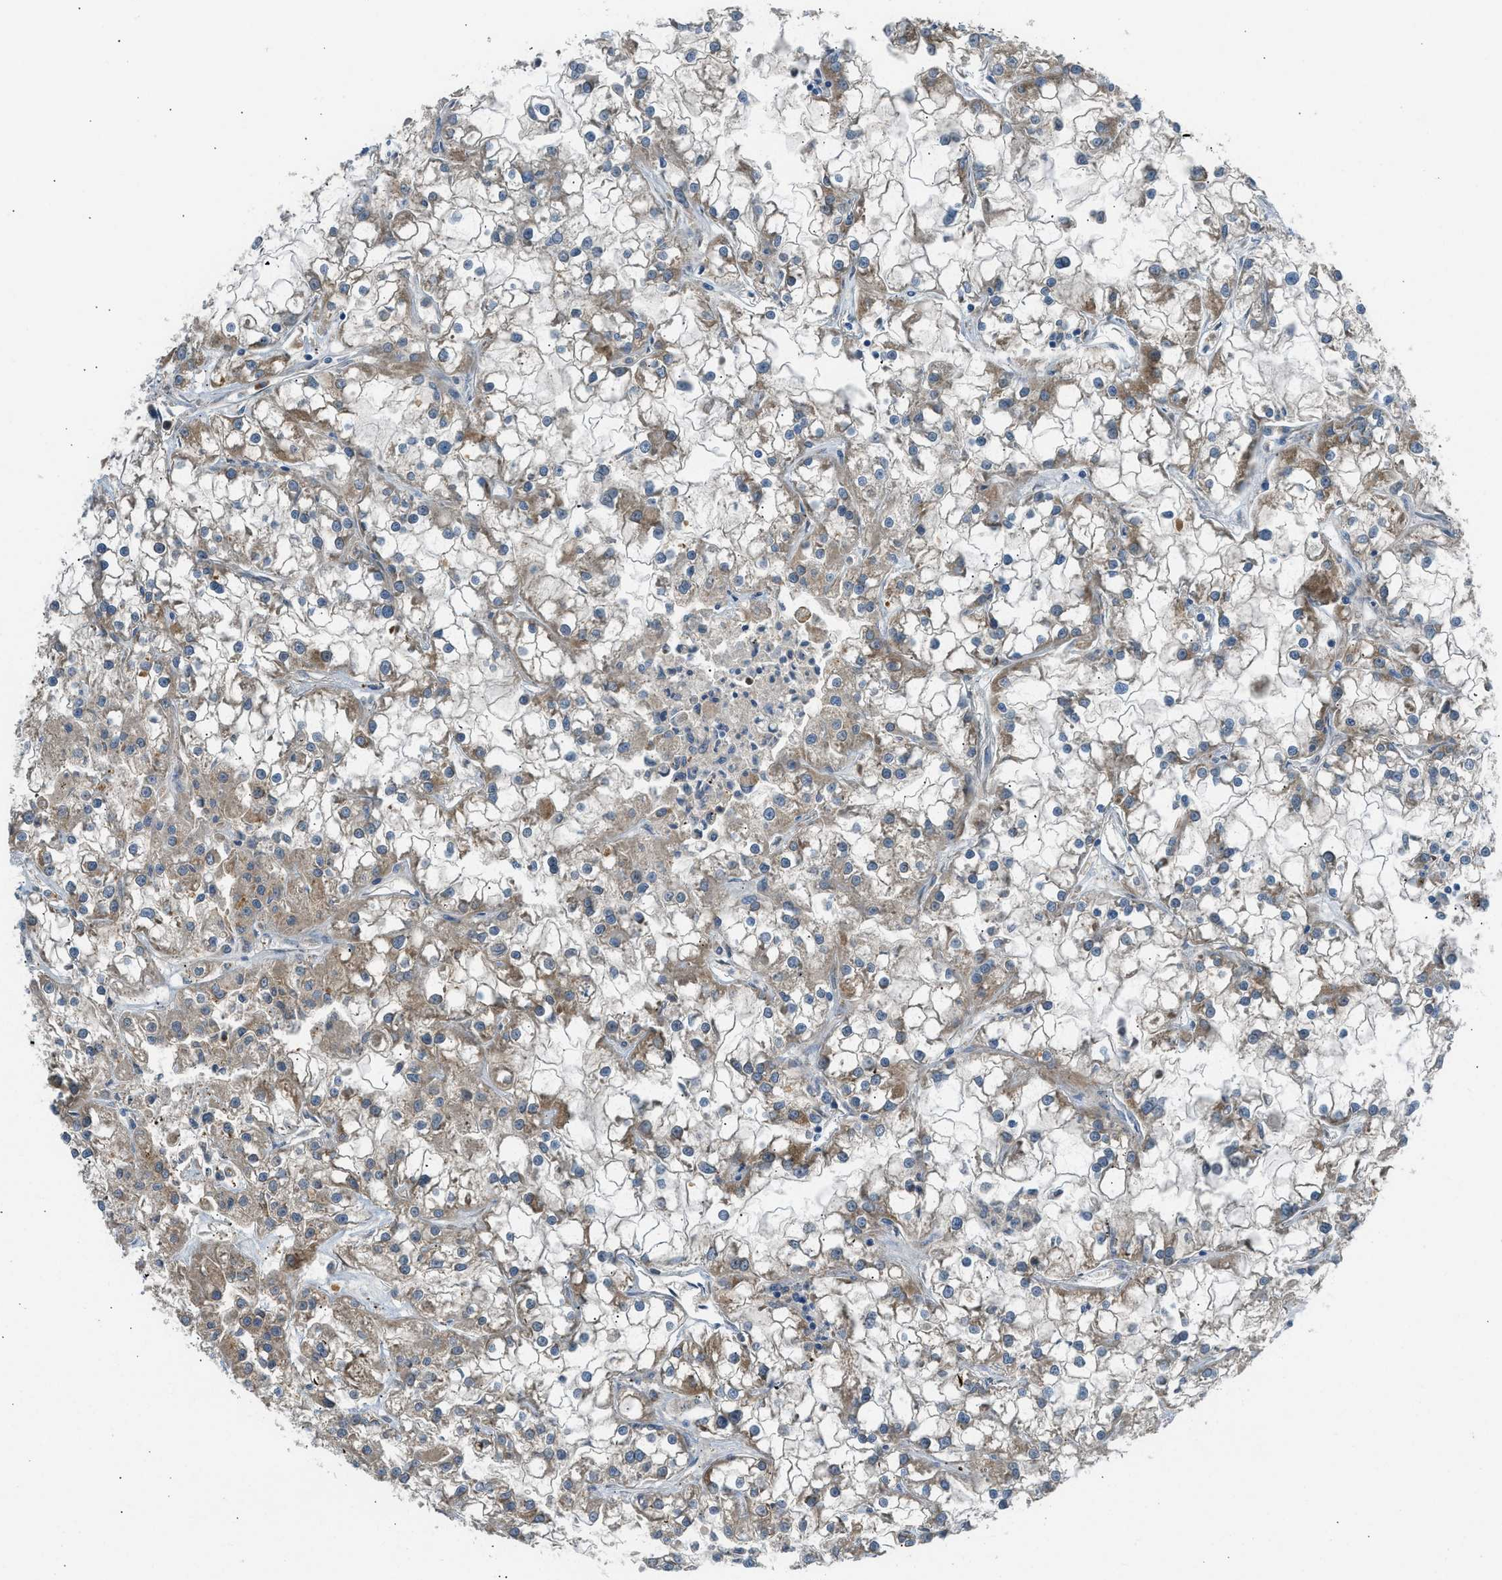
{"staining": {"intensity": "moderate", "quantity": ">75%", "location": "cytoplasmic/membranous"}, "tissue": "renal cancer", "cell_type": "Tumor cells", "image_type": "cancer", "snomed": [{"axis": "morphology", "description": "Adenocarcinoma, NOS"}, {"axis": "topography", "description": "Kidney"}], "caption": "High-power microscopy captured an immunohistochemistry histopathology image of renal adenocarcinoma, revealing moderate cytoplasmic/membranous staining in about >75% of tumor cells.", "gene": "EDARADD", "patient": {"sex": "female", "age": 52}}